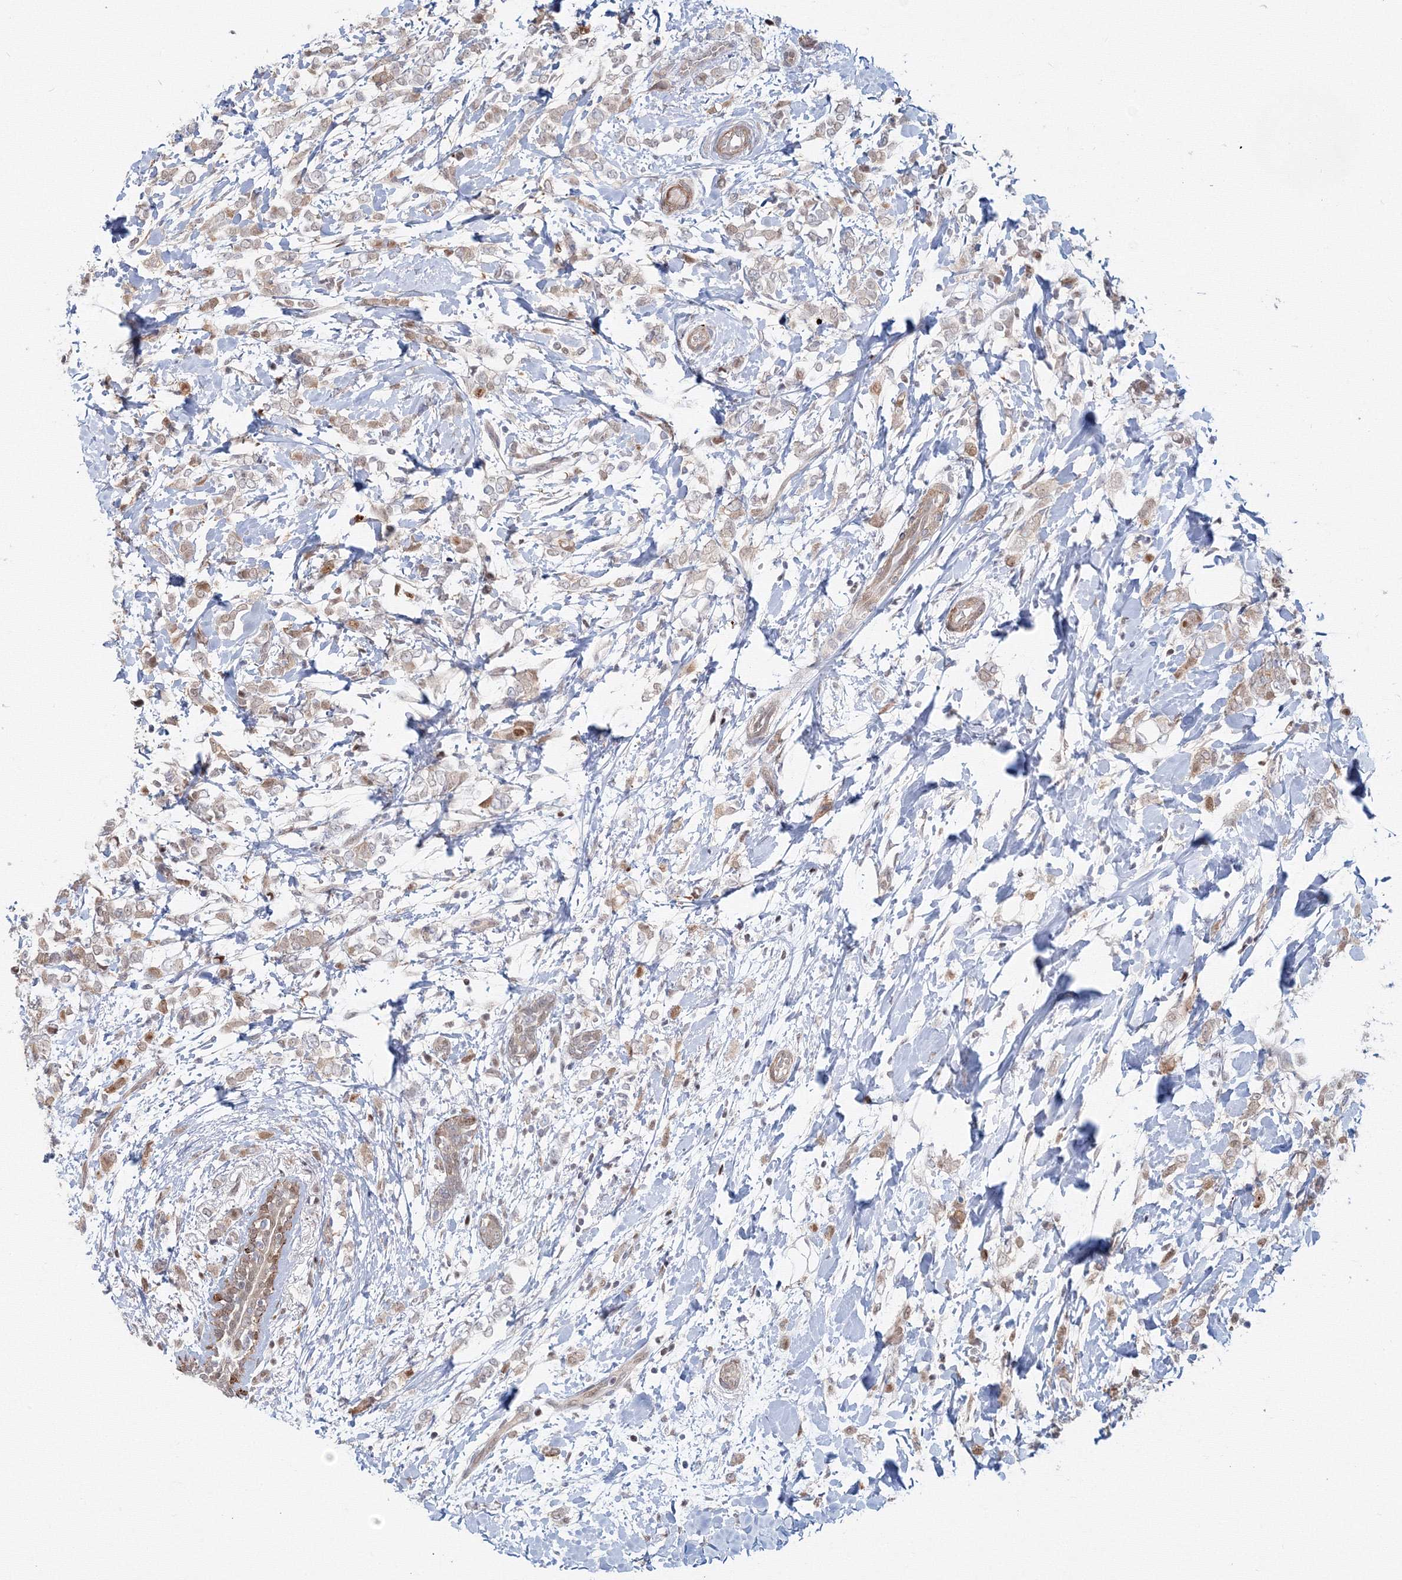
{"staining": {"intensity": "weak", "quantity": ">75%", "location": "cytoplasmic/membranous"}, "tissue": "breast cancer", "cell_type": "Tumor cells", "image_type": "cancer", "snomed": [{"axis": "morphology", "description": "Normal tissue, NOS"}, {"axis": "morphology", "description": "Lobular carcinoma"}, {"axis": "topography", "description": "Breast"}], "caption": "Immunohistochemistry (IHC) (DAB (3,3'-diaminobenzidine)) staining of breast cancer (lobular carcinoma) exhibits weak cytoplasmic/membranous protein positivity in approximately >75% of tumor cells. The protein of interest is stained brown, and the nuclei are stained in blue (DAB IHC with brightfield microscopy, high magnification).", "gene": "ARHGAP21", "patient": {"sex": "female", "age": 47}}